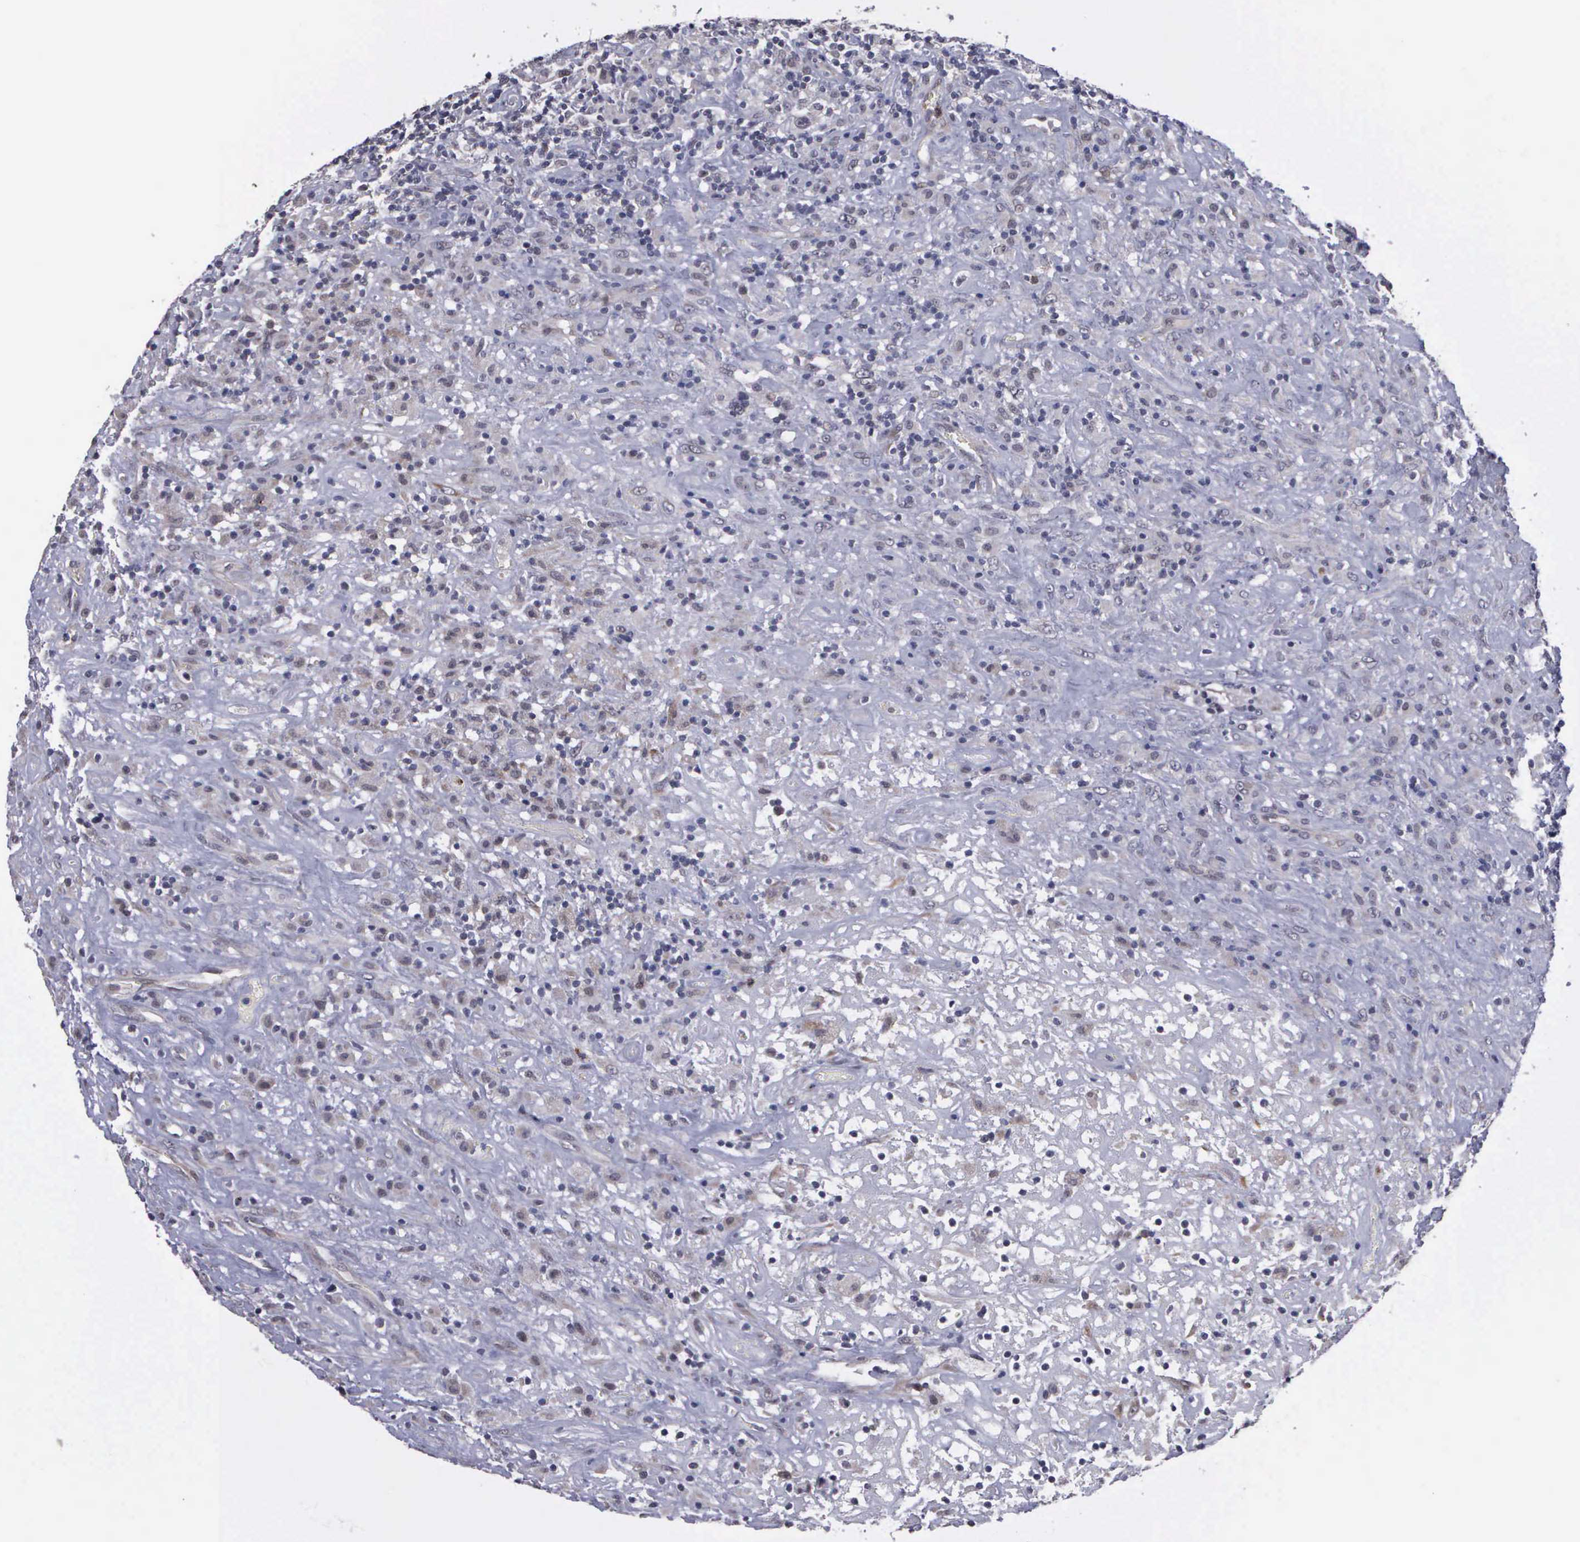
{"staining": {"intensity": "weak", "quantity": "<25%", "location": "cytoplasmic/membranous"}, "tissue": "lymphoma", "cell_type": "Tumor cells", "image_type": "cancer", "snomed": [{"axis": "morphology", "description": "Hodgkin's disease, NOS"}, {"axis": "topography", "description": "Lymph node"}], "caption": "The immunohistochemistry (IHC) micrograph has no significant staining in tumor cells of lymphoma tissue.", "gene": "MAP3K9", "patient": {"sex": "male", "age": 46}}